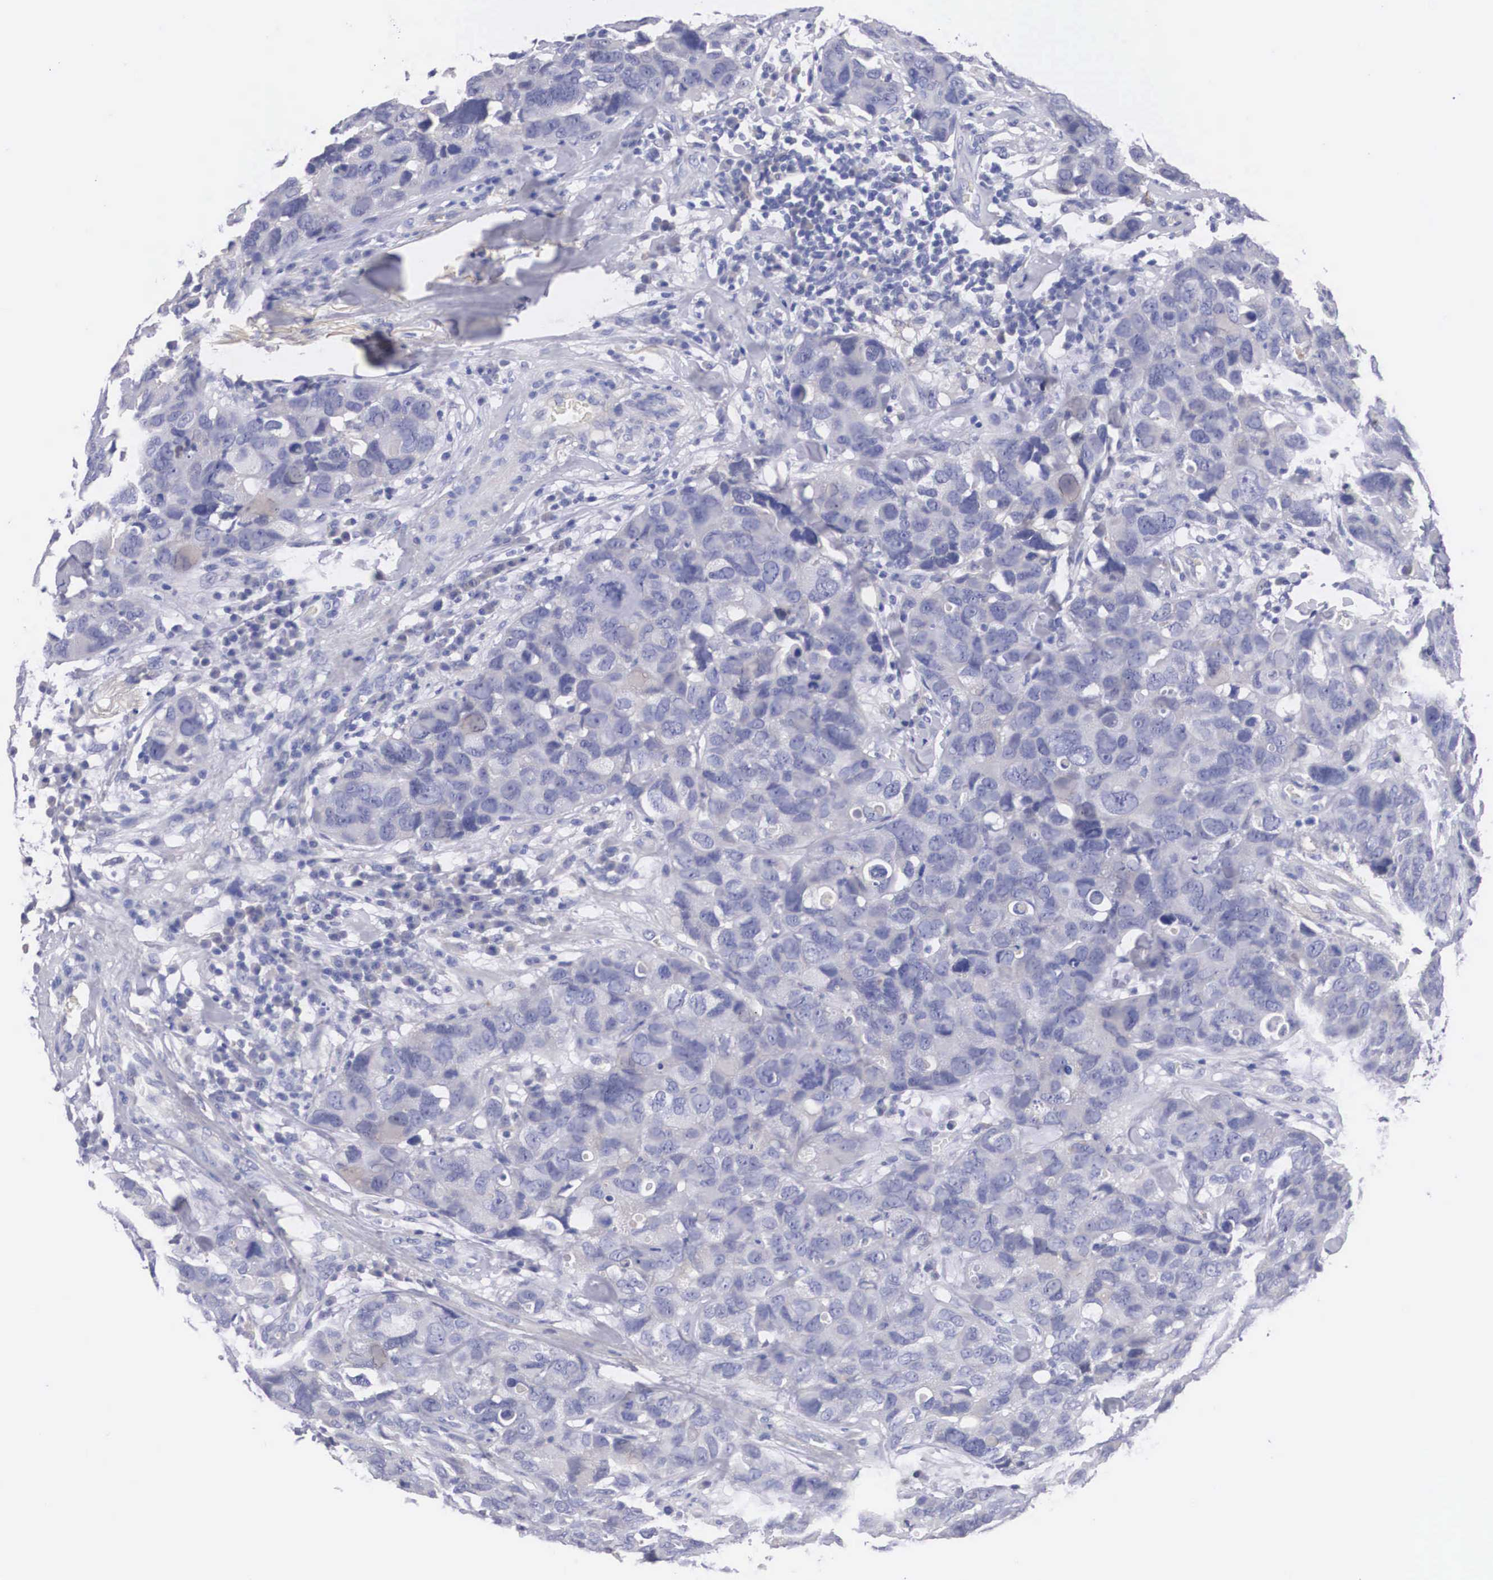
{"staining": {"intensity": "negative", "quantity": "none", "location": "none"}, "tissue": "breast cancer", "cell_type": "Tumor cells", "image_type": "cancer", "snomed": [{"axis": "morphology", "description": "Duct carcinoma"}, {"axis": "topography", "description": "Breast"}], "caption": "Immunohistochemical staining of invasive ductal carcinoma (breast) displays no significant positivity in tumor cells.", "gene": "ABHD4", "patient": {"sex": "female", "age": 91}}